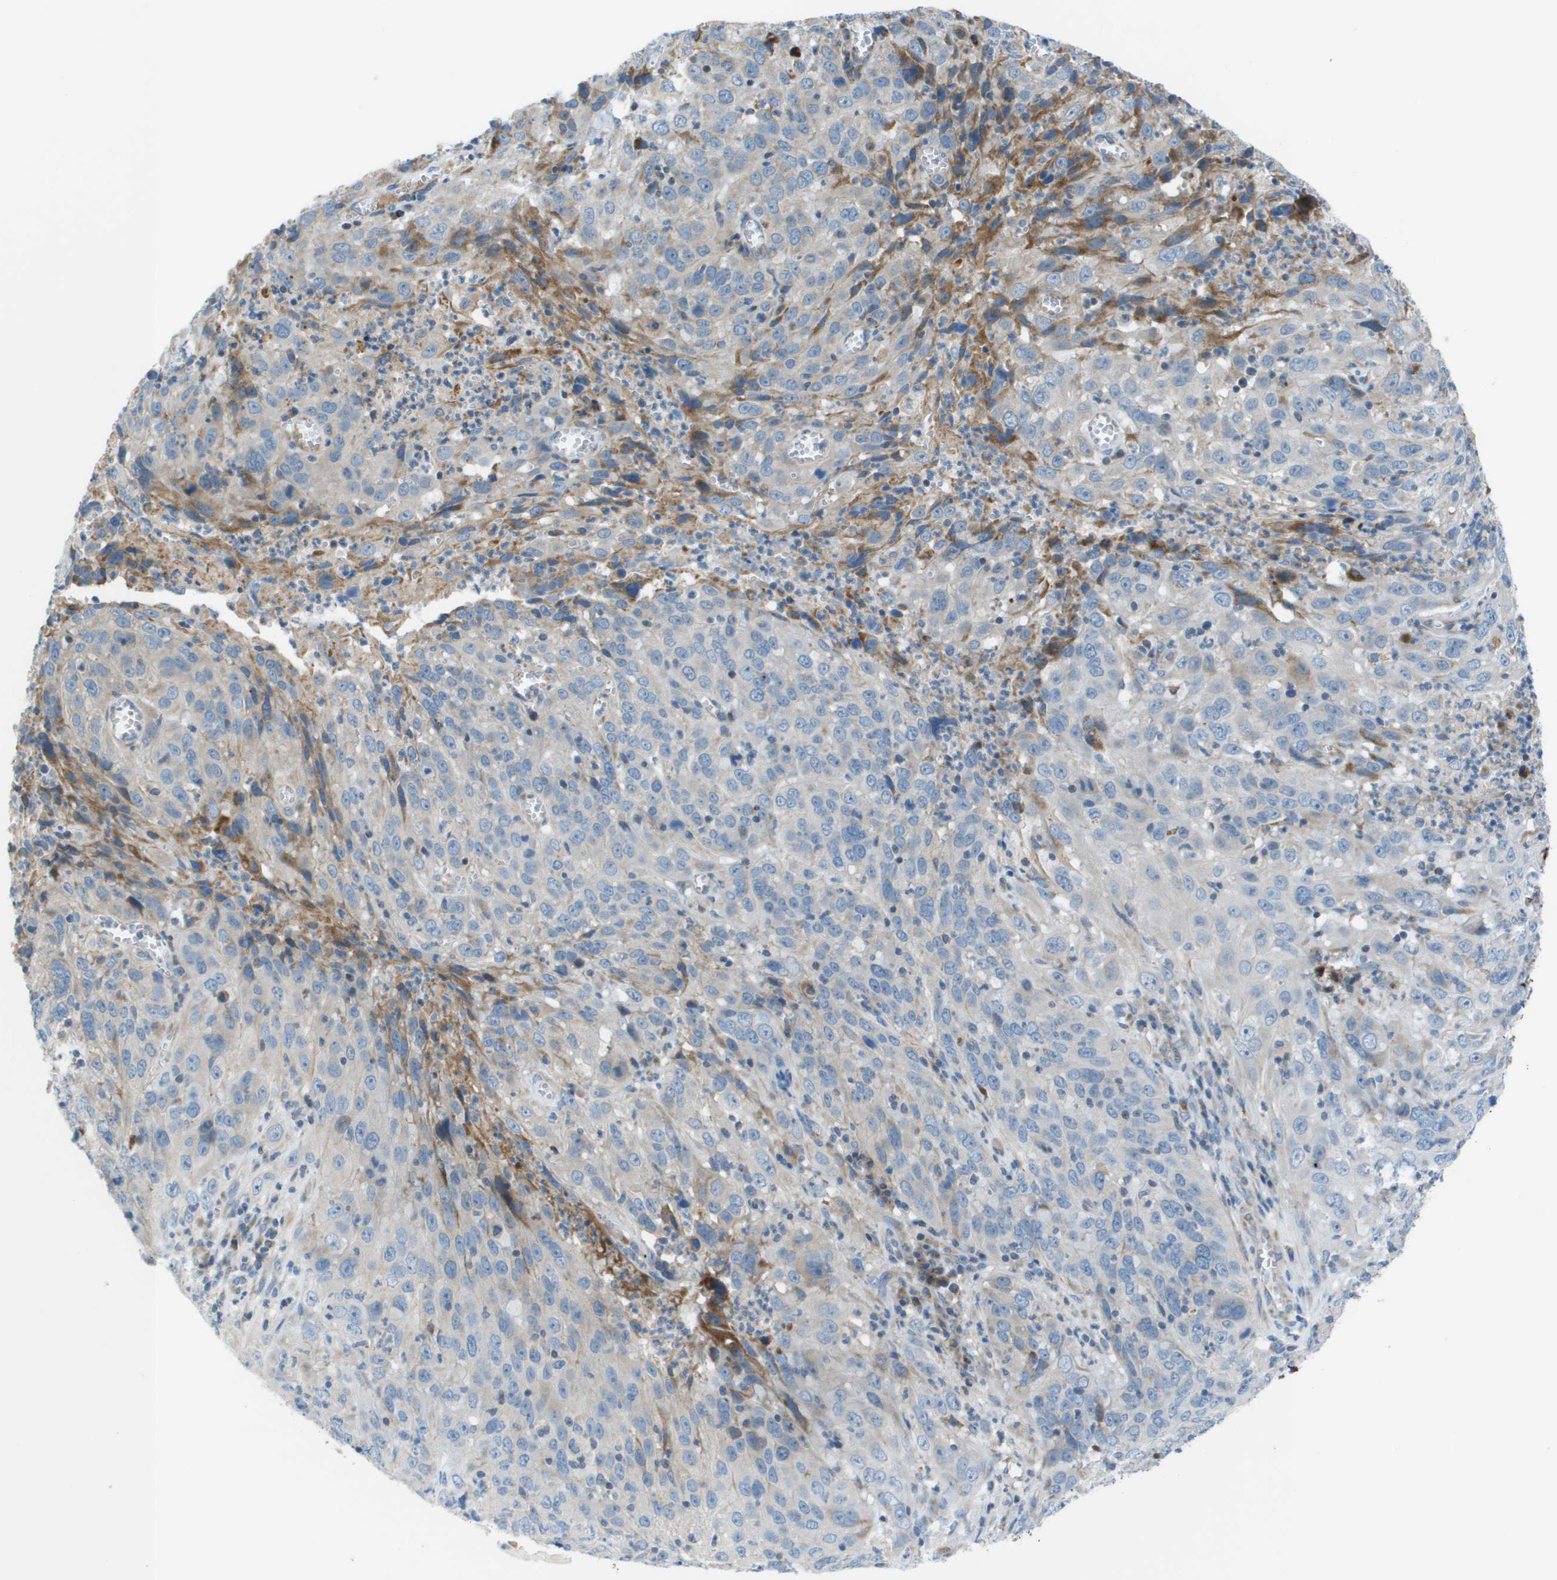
{"staining": {"intensity": "negative", "quantity": "none", "location": "none"}, "tissue": "cervical cancer", "cell_type": "Tumor cells", "image_type": "cancer", "snomed": [{"axis": "morphology", "description": "Squamous cell carcinoma, NOS"}, {"axis": "topography", "description": "Cervix"}], "caption": "High magnification brightfield microscopy of squamous cell carcinoma (cervical) stained with DAB (brown) and counterstained with hematoxylin (blue): tumor cells show no significant staining.", "gene": "GALNT6", "patient": {"sex": "female", "age": 32}}